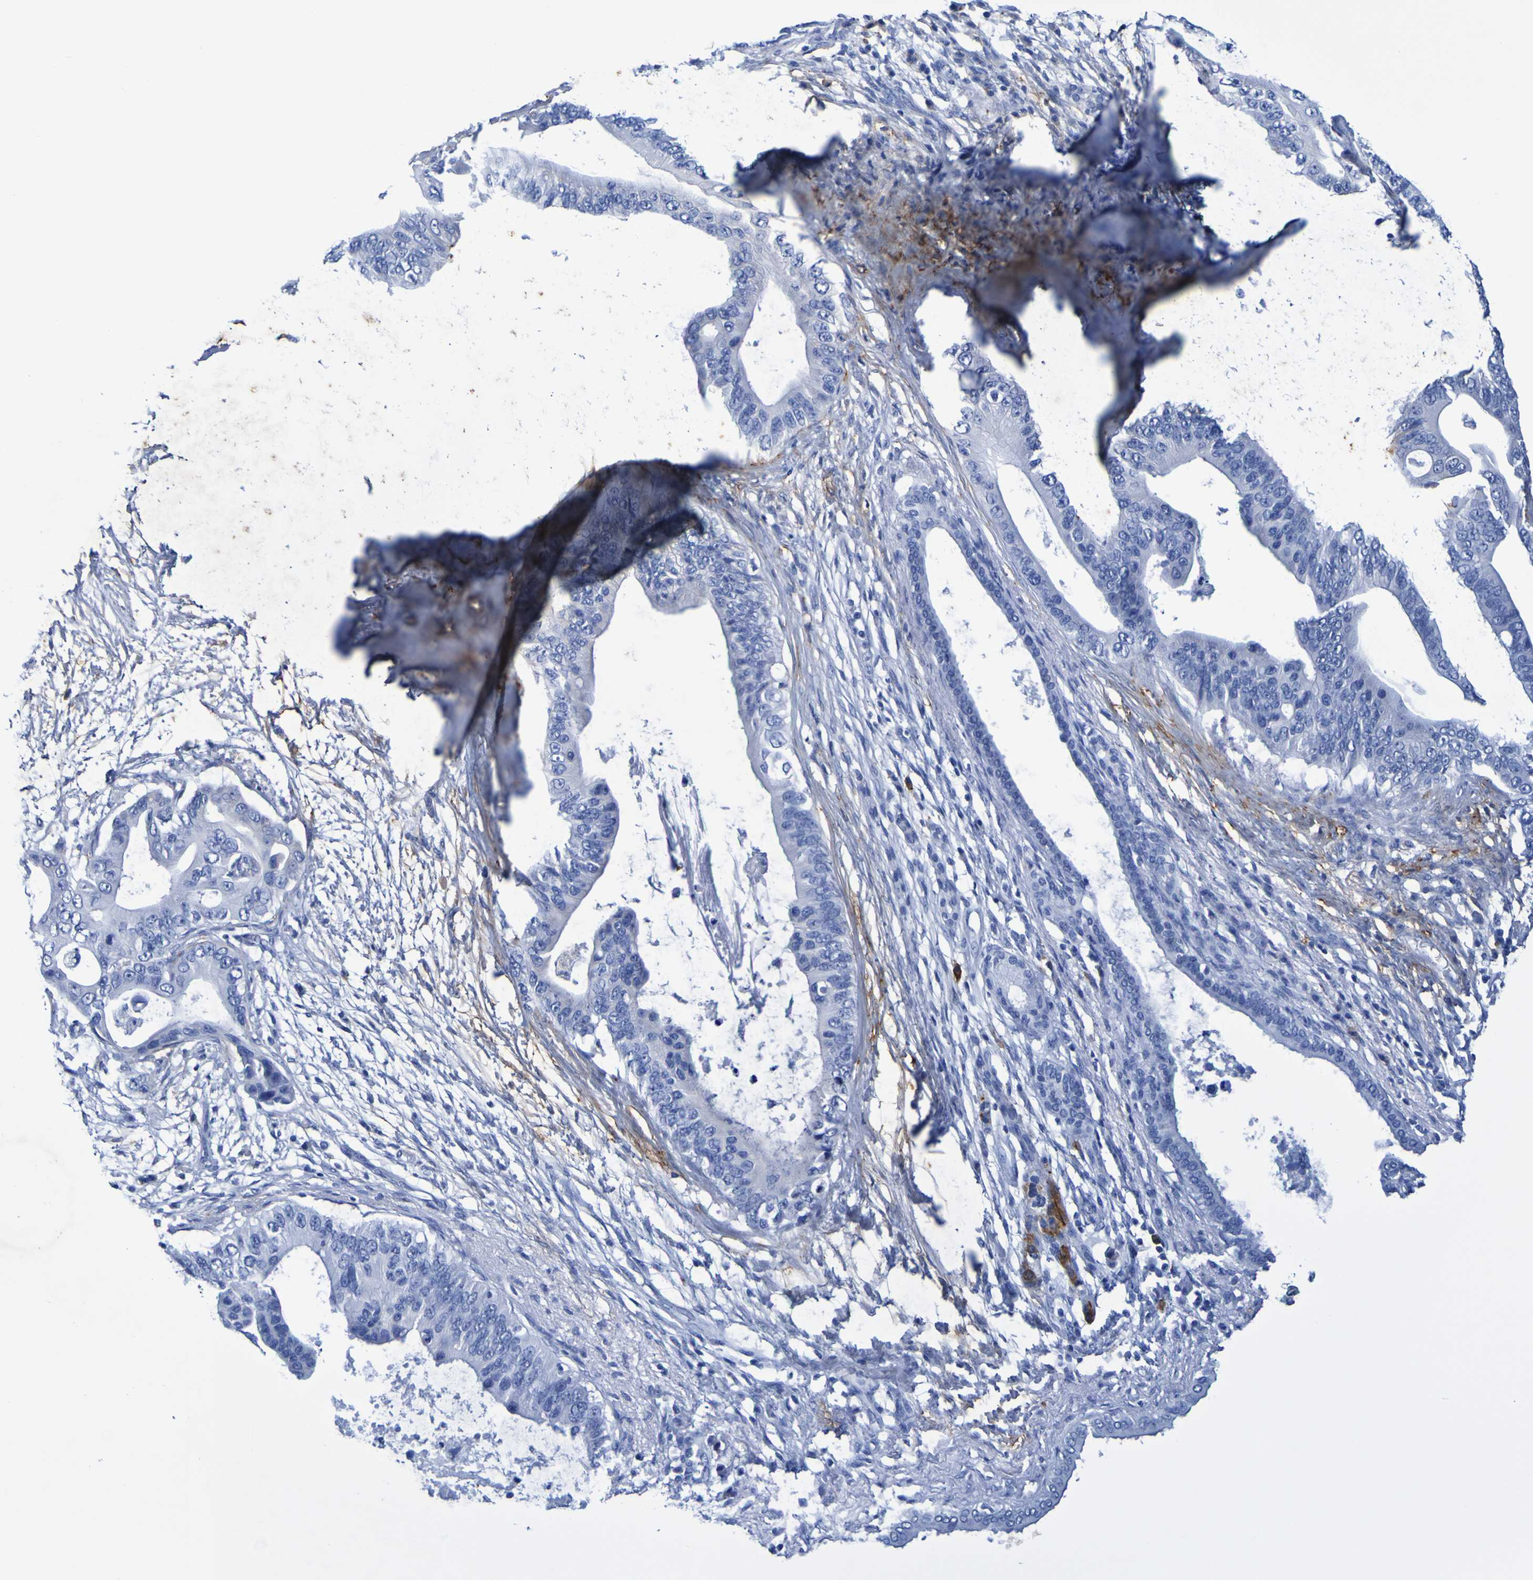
{"staining": {"intensity": "negative", "quantity": "none", "location": "none"}, "tissue": "pancreatic cancer", "cell_type": "Tumor cells", "image_type": "cancer", "snomed": [{"axis": "morphology", "description": "Adenocarcinoma, NOS"}, {"axis": "topography", "description": "Pancreas"}], "caption": "This is an IHC histopathology image of pancreatic adenocarcinoma. There is no staining in tumor cells.", "gene": "DPEP1", "patient": {"sex": "male", "age": 77}}